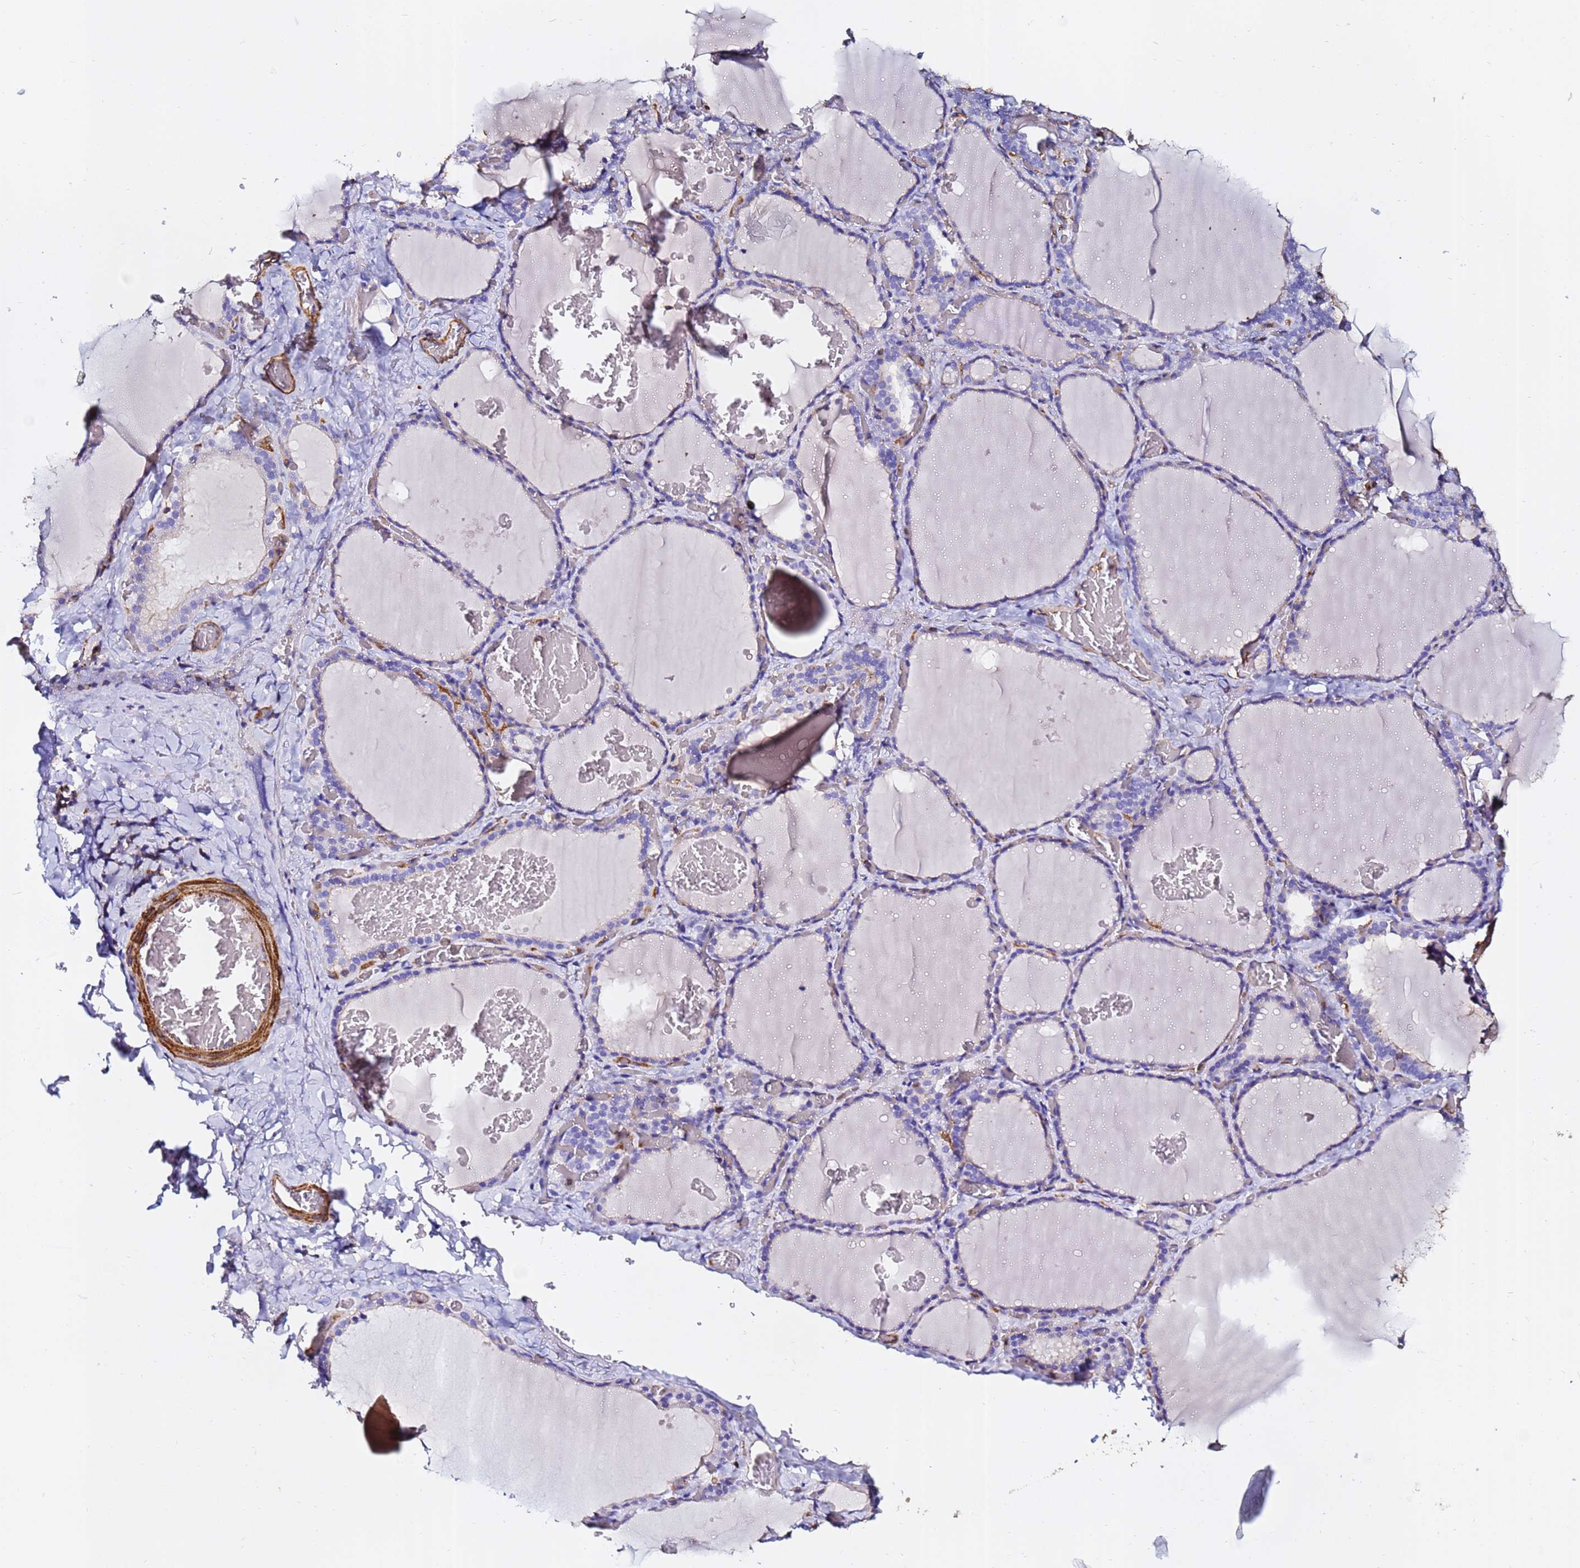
{"staining": {"intensity": "negative", "quantity": "none", "location": "none"}, "tissue": "thyroid gland", "cell_type": "Glandular cells", "image_type": "normal", "snomed": [{"axis": "morphology", "description": "Normal tissue, NOS"}, {"axis": "topography", "description": "Thyroid gland"}], "caption": "This is a photomicrograph of IHC staining of unremarkable thyroid gland, which shows no staining in glandular cells. (DAB IHC with hematoxylin counter stain).", "gene": "ACTA1", "patient": {"sex": "female", "age": 39}}